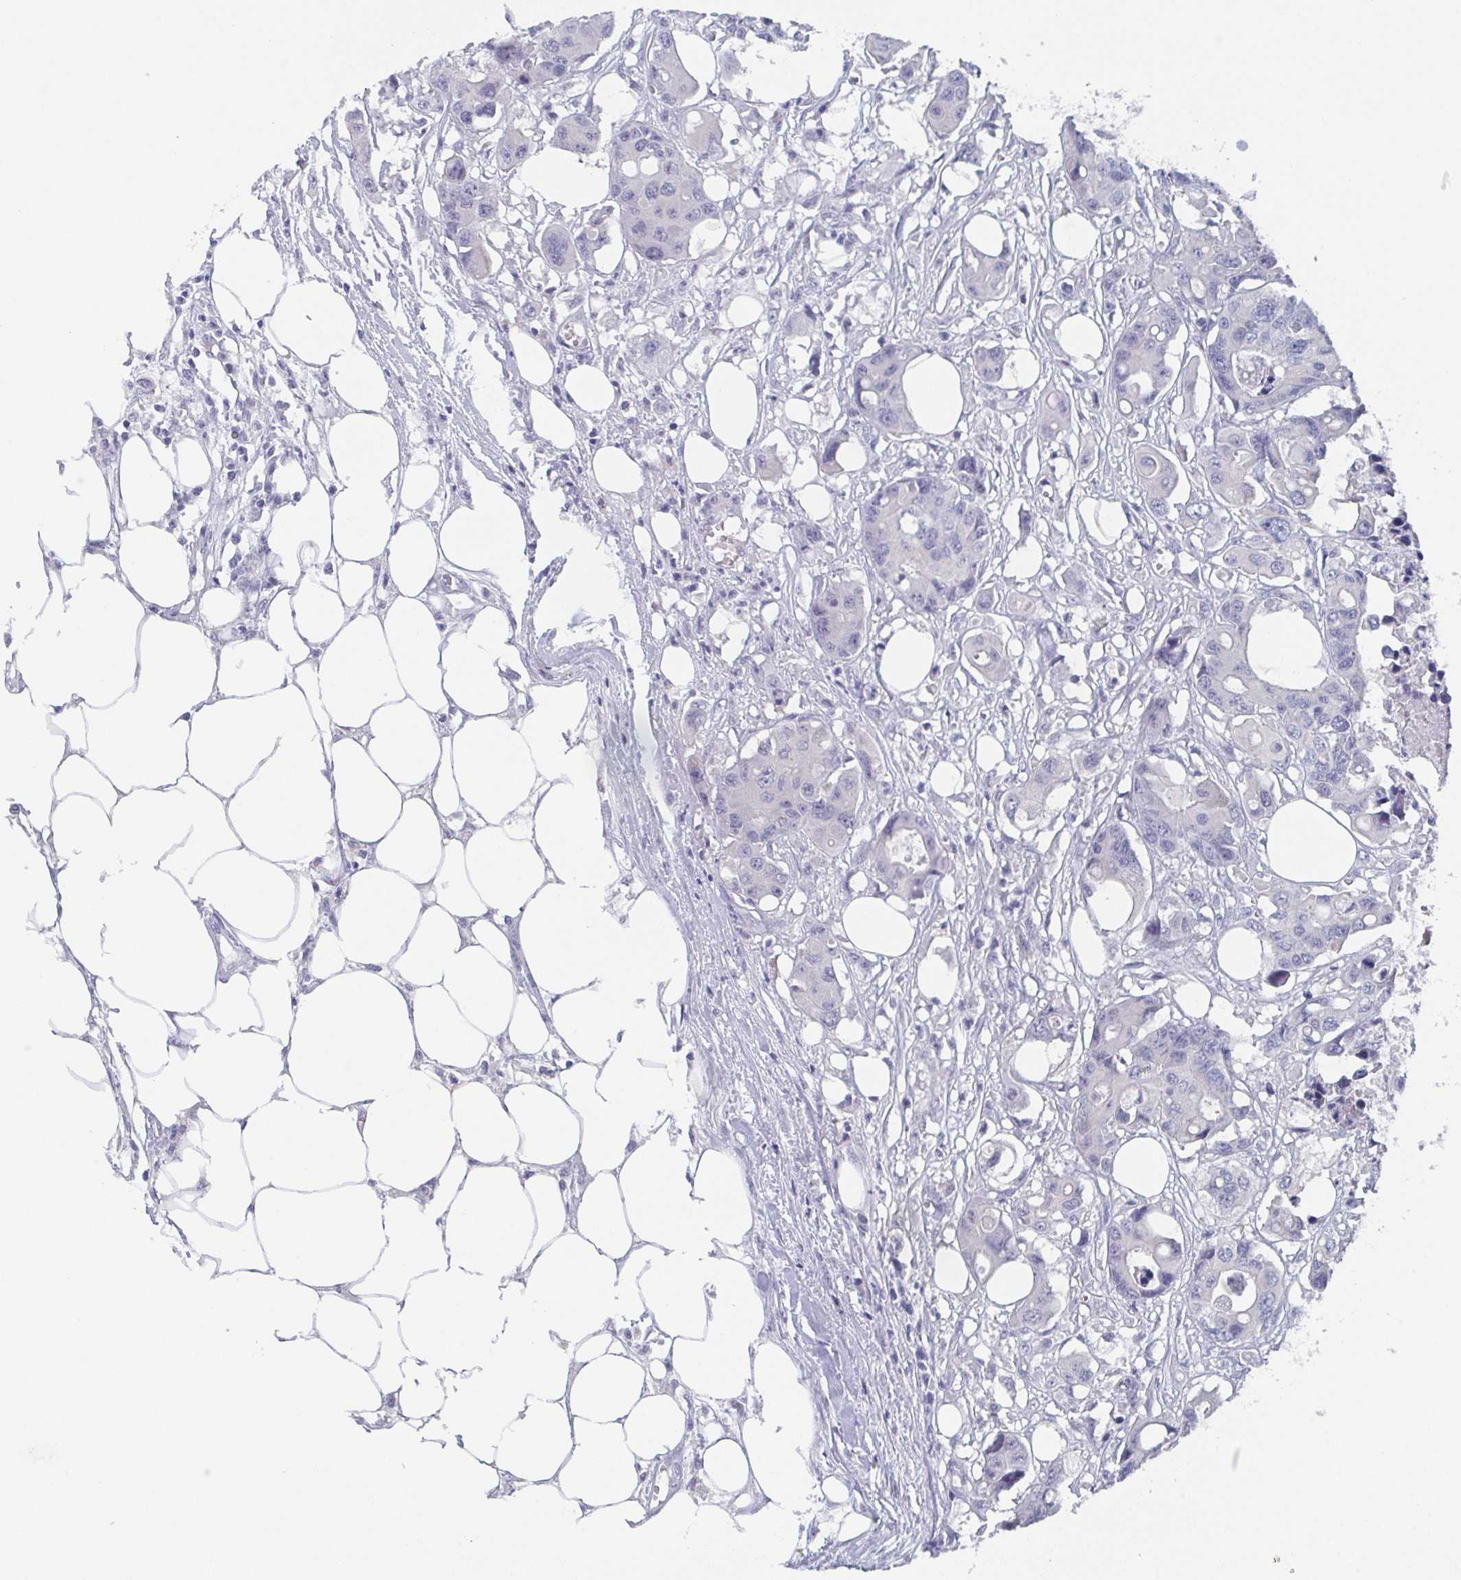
{"staining": {"intensity": "negative", "quantity": "none", "location": "none"}, "tissue": "colorectal cancer", "cell_type": "Tumor cells", "image_type": "cancer", "snomed": [{"axis": "morphology", "description": "Adenocarcinoma, NOS"}, {"axis": "topography", "description": "Colon"}], "caption": "Photomicrograph shows no protein staining in tumor cells of adenocarcinoma (colorectal) tissue.", "gene": "DYDC2", "patient": {"sex": "male", "age": 77}}